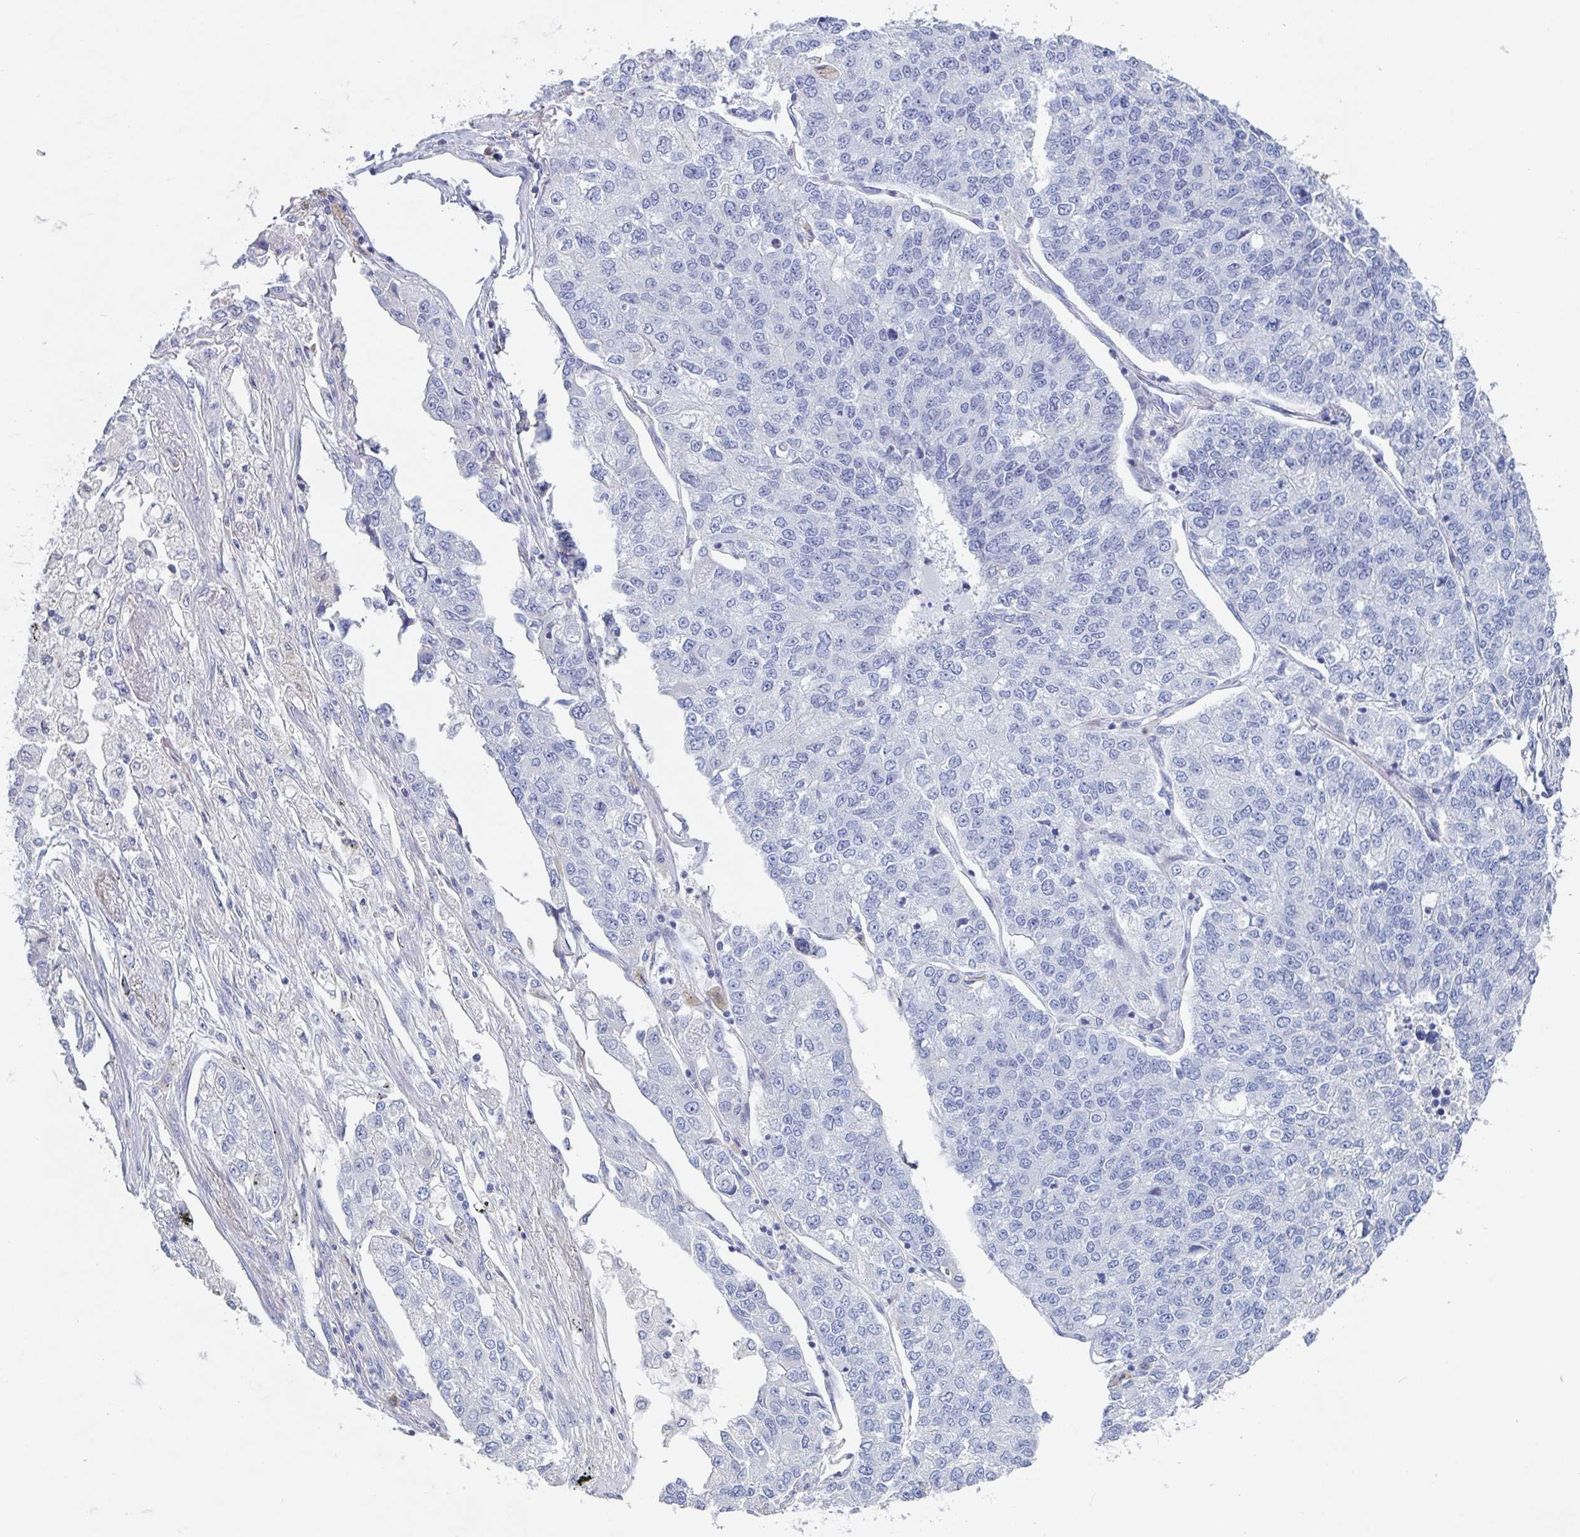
{"staining": {"intensity": "negative", "quantity": "none", "location": "none"}, "tissue": "lung cancer", "cell_type": "Tumor cells", "image_type": "cancer", "snomed": [{"axis": "morphology", "description": "Adenocarcinoma, NOS"}, {"axis": "topography", "description": "Lung"}], "caption": "Histopathology image shows no significant protein positivity in tumor cells of lung cancer (adenocarcinoma).", "gene": "NT5C3B", "patient": {"sex": "male", "age": 49}}